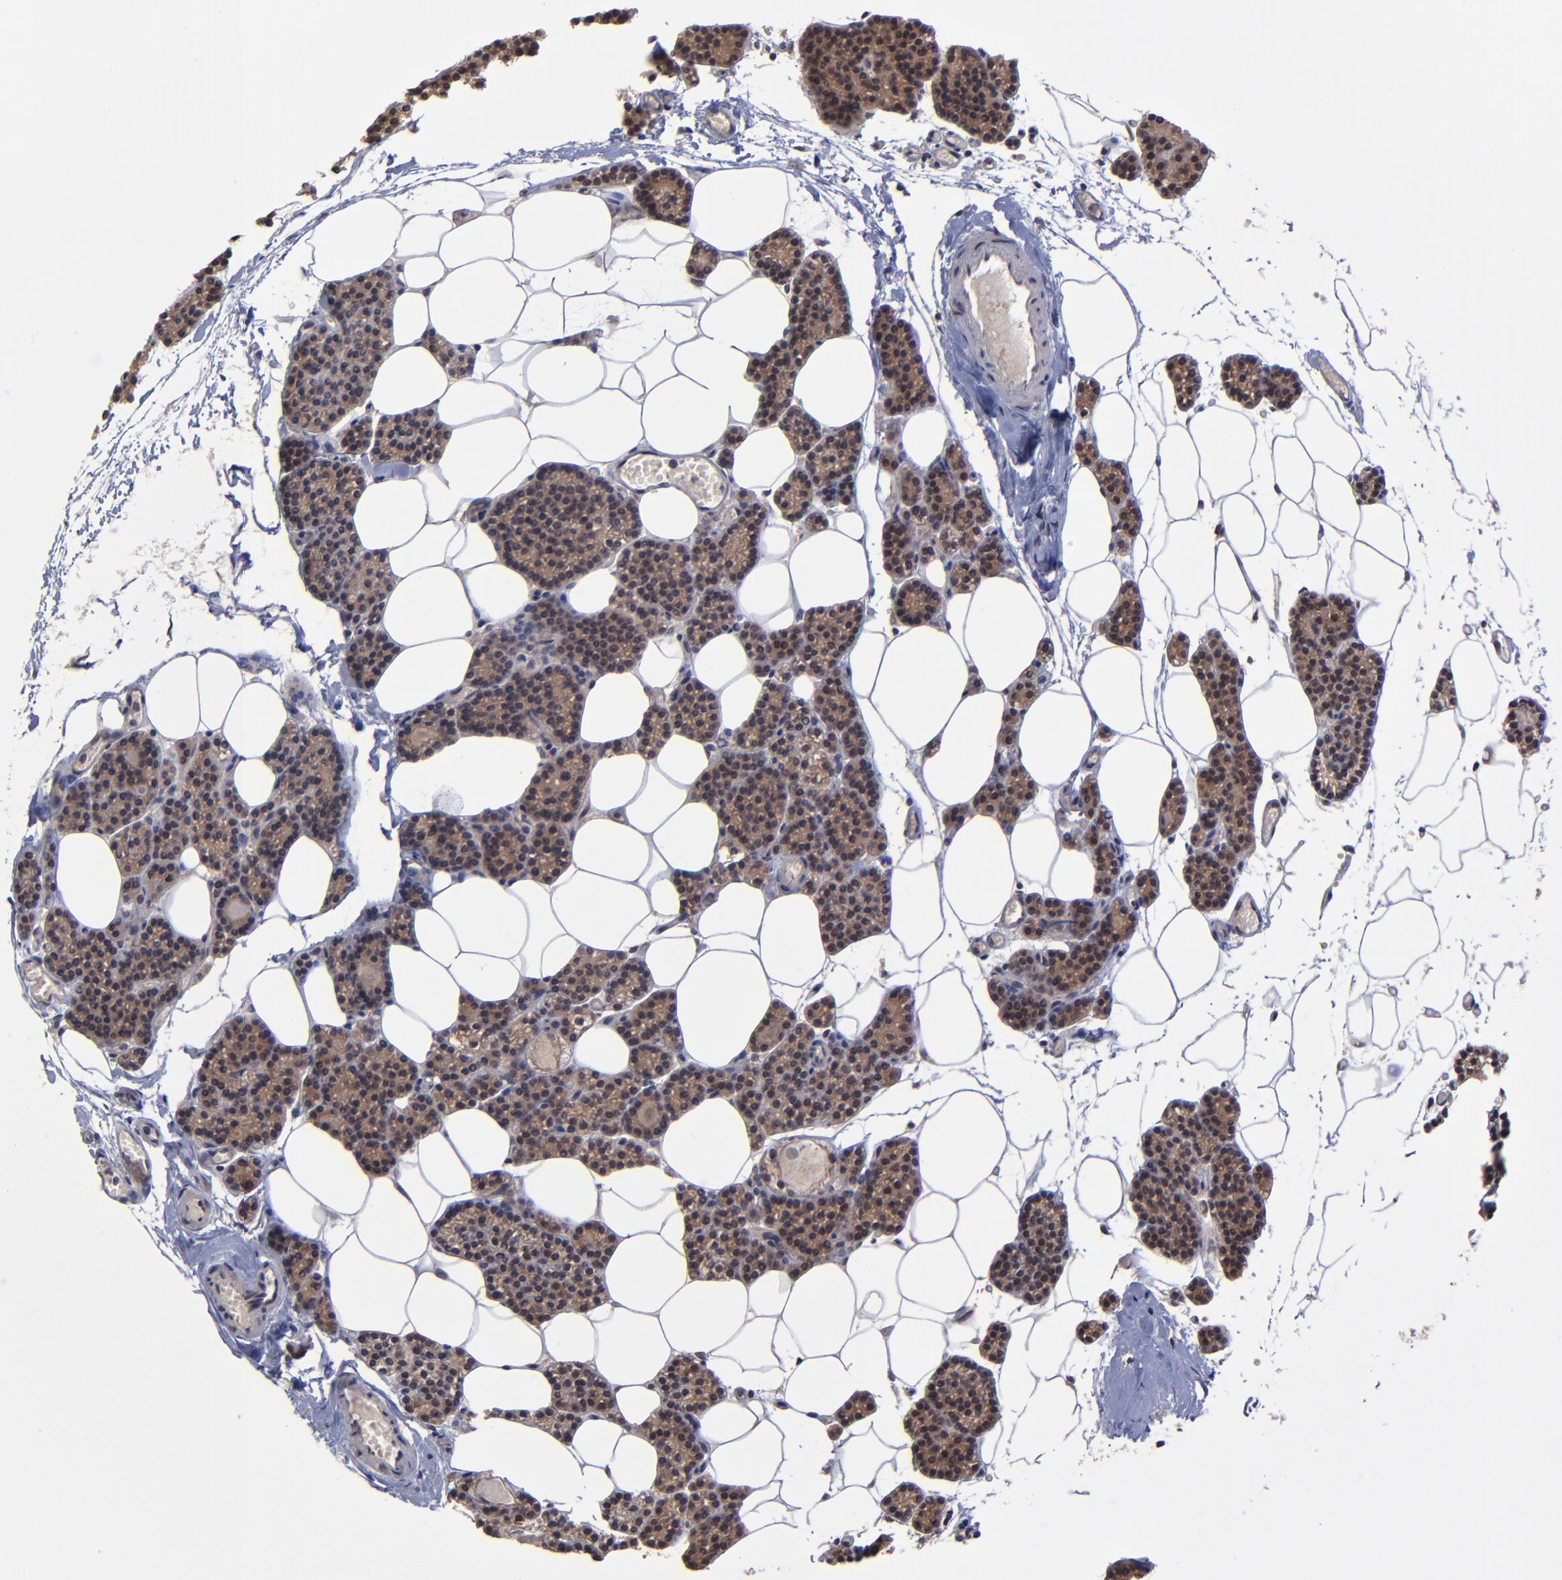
{"staining": {"intensity": "moderate", "quantity": ">75%", "location": "cytoplasmic/membranous"}, "tissue": "parathyroid gland", "cell_type": "Glandular cells", "image_type": "normal", "snomed": [{"axis": "morphology", "description": "Normal tissue, NOS"}, {"axis": "topography", "description": "Parathyroid gland"}], "caption": "Immunohistochemistry (IHC) histopathology image of normal parathyroid gland: human parathyroid gland stained using immunohistochemistry (IHC) displays medium levels of moderate protein expression localized specifically in the cytoplasmic/membranous of glandular cells, appearing as a cytoplasmic/membranous brown color.", "gene": "ZNF780A", "patient": {"sex": "female", "age": 66}}